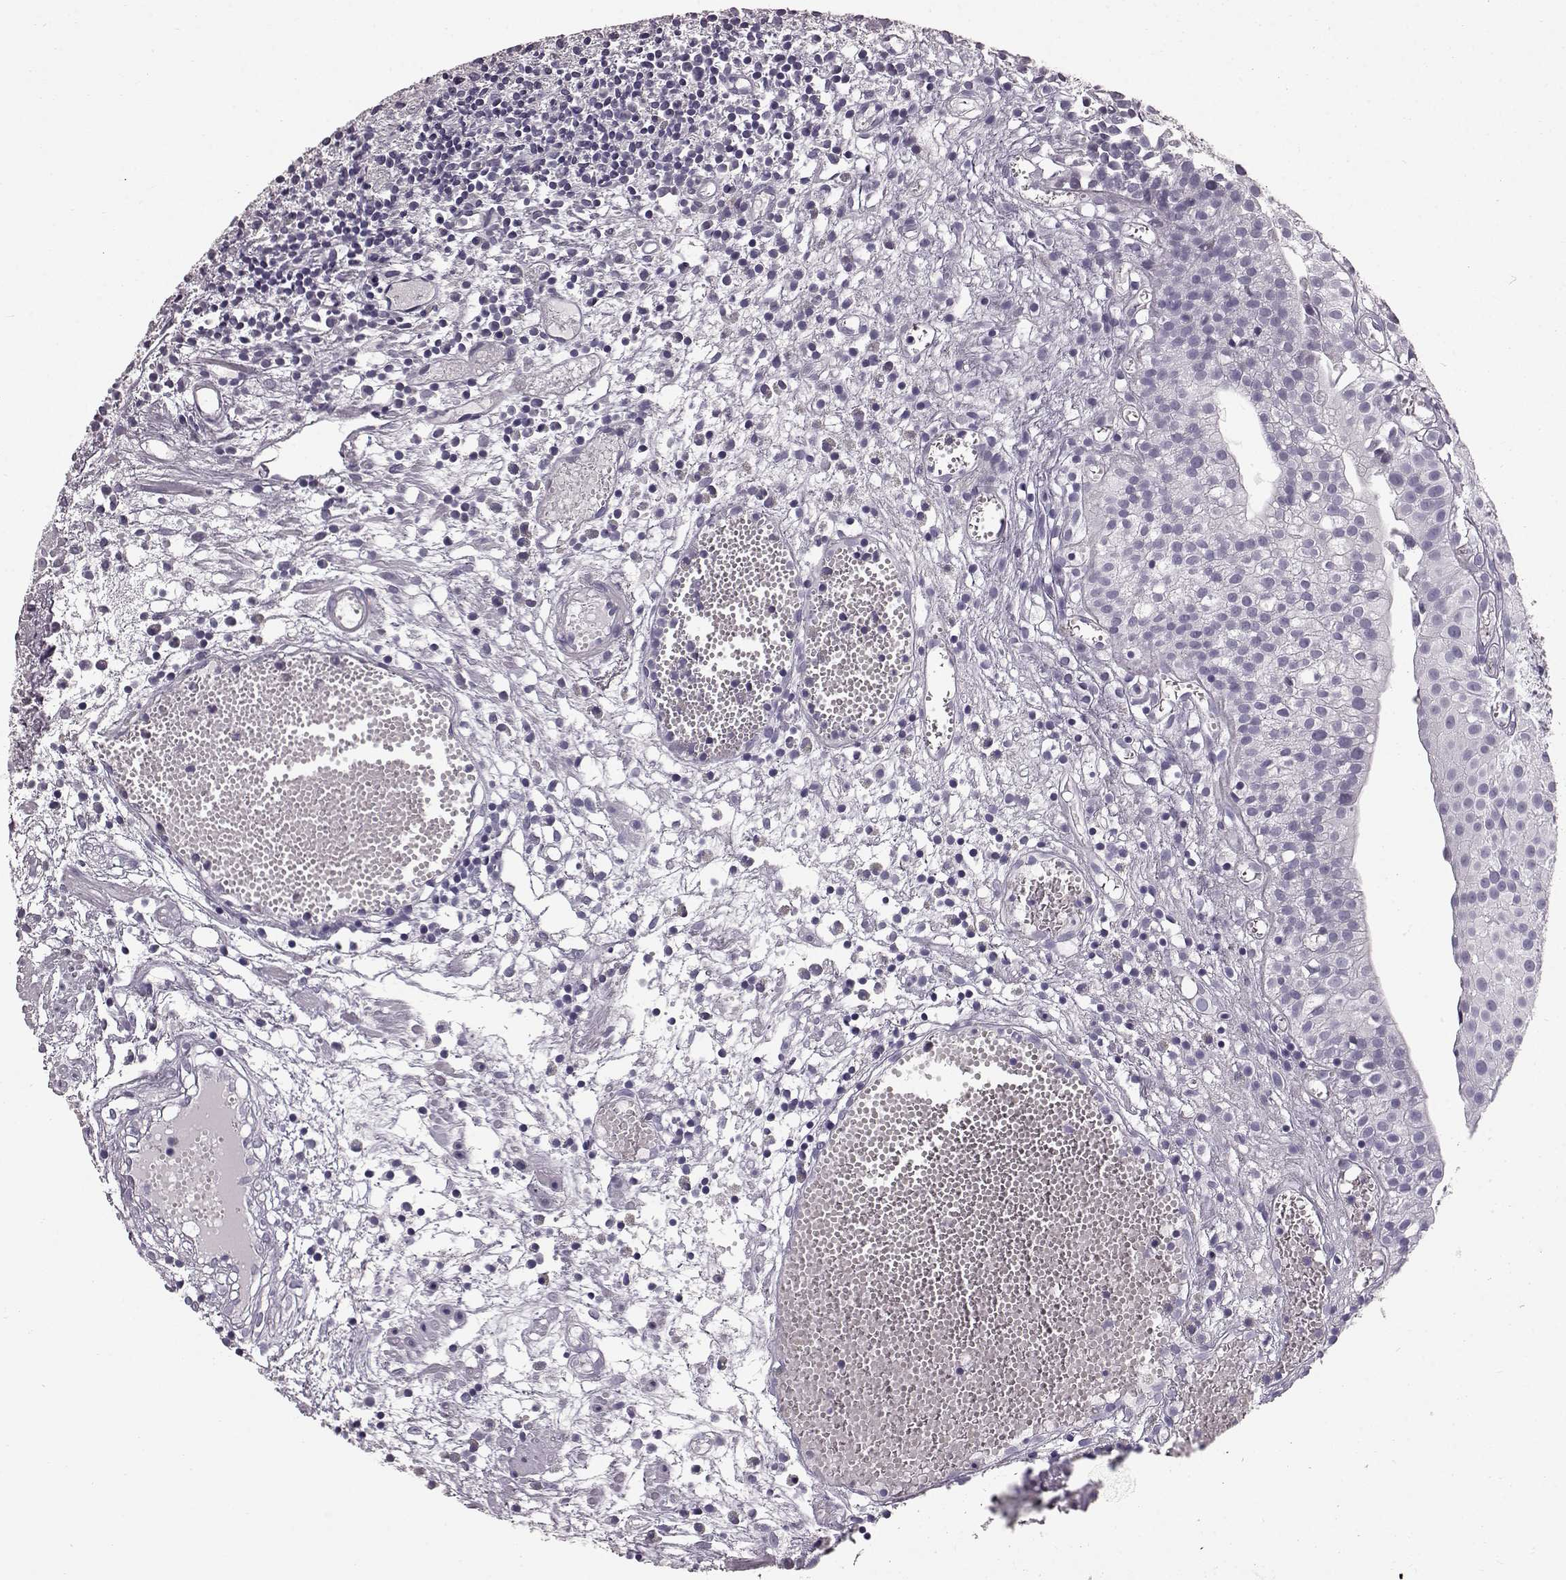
{"staining": {"intensity": "negative", "quantity": "none", "location": "none"}, "tissue": "urothelial cancer", "cell_type": "Tumor cells", "image_type": "cancer", "snomed": [{"axis": "morphology", "description": "Urothelial carcinoma, Low grade"}, {"axis": "topography", "description": "Urinary bladder"}], "caption": "DAB immunohistochemical staining of human urothelial cancer shows no significant expression in tumor cells.", "gene": "TCHHL1", "patient": {"sex": "male", "age": 79}}